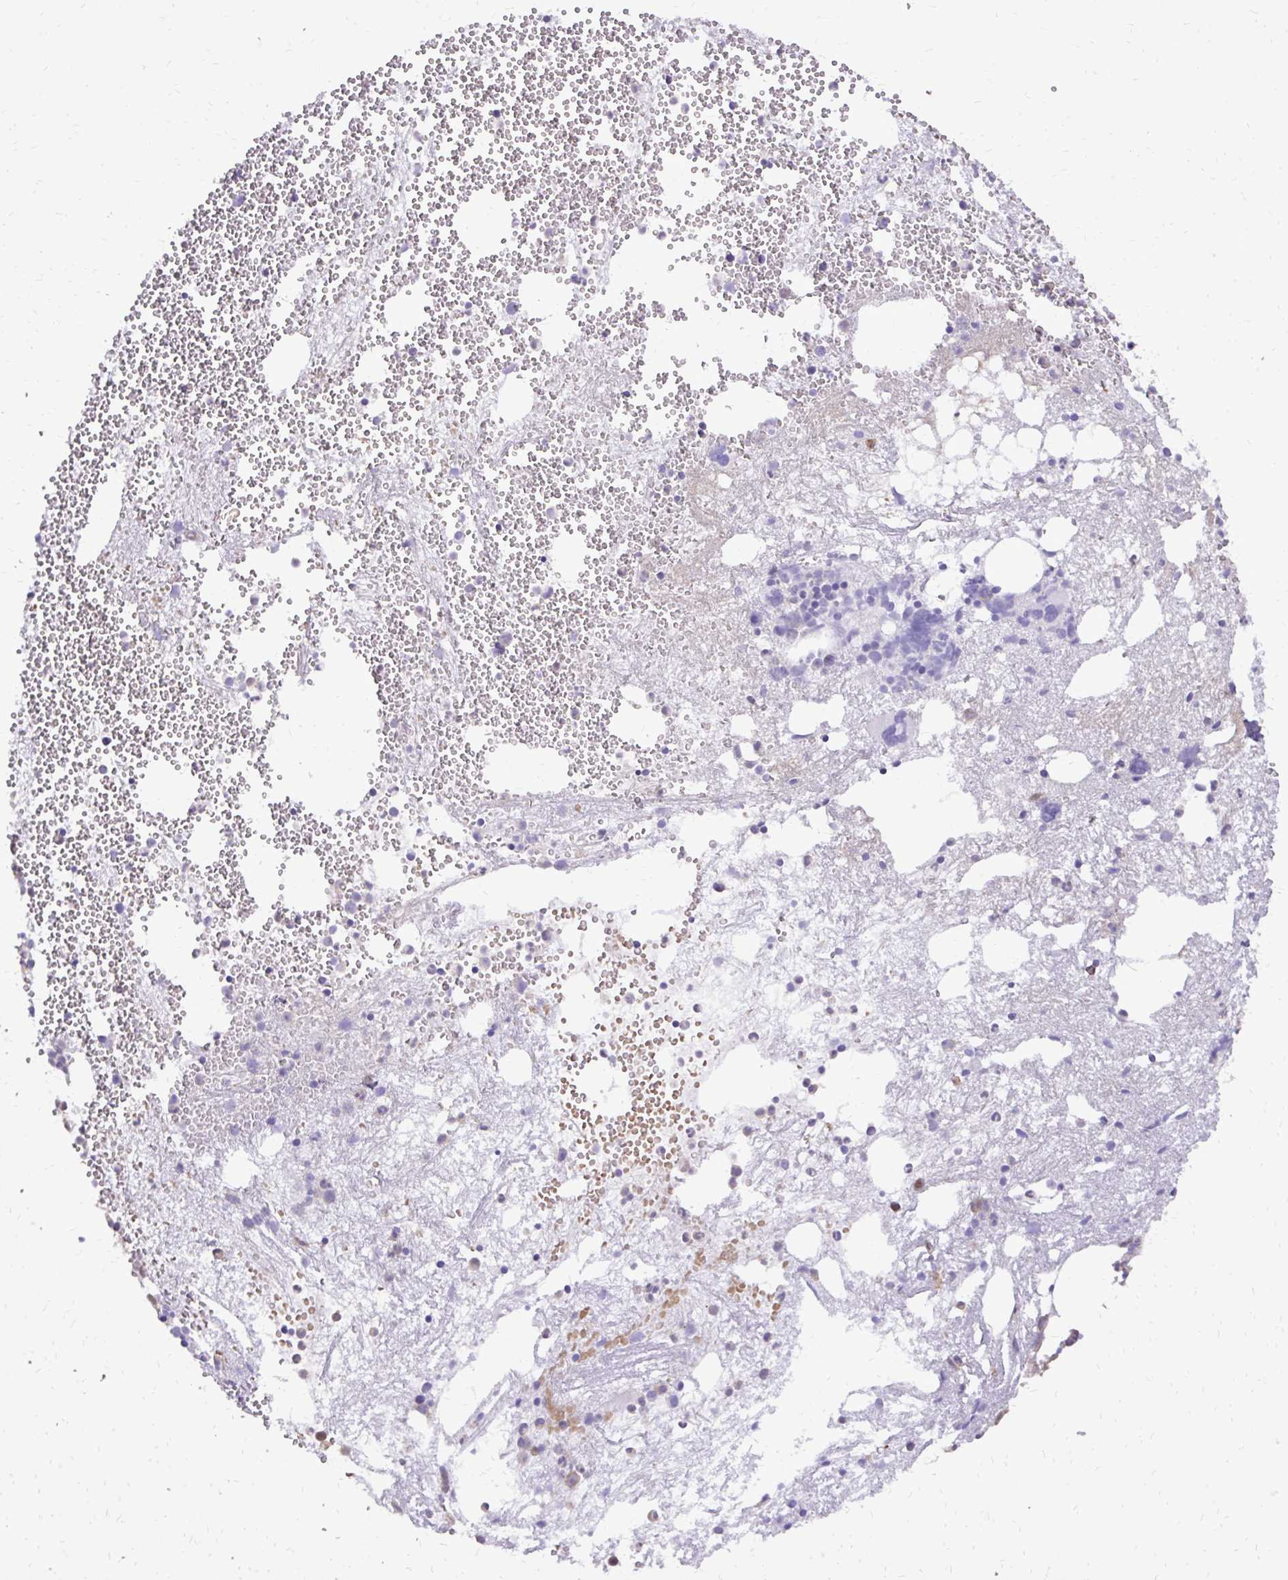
{"staining": {"intensity": "weak", "quantity": "<25%", "location": "cytoplasmic/membranous"}, "tissue": "bone marrow", "cell_type": "Hematopoietic cells", "image_type": "normal", "snomed": [{"axis": "morphology", "description": "Normal tissue, NOS"}, {"axis": "topography", "description": "Bone marrow"}], "caption": "DAB immunohistochemical staining of unremarkable human bone marrow displays no significant expression in hematopoietic cells. (DAB (3,3'-diaminobenzidine) immunohistochemistry (IHC) visualized using brightfield microscopy, high magnification).", "gene": "CAT", "patient": {"sex": "female", "age": 57}}